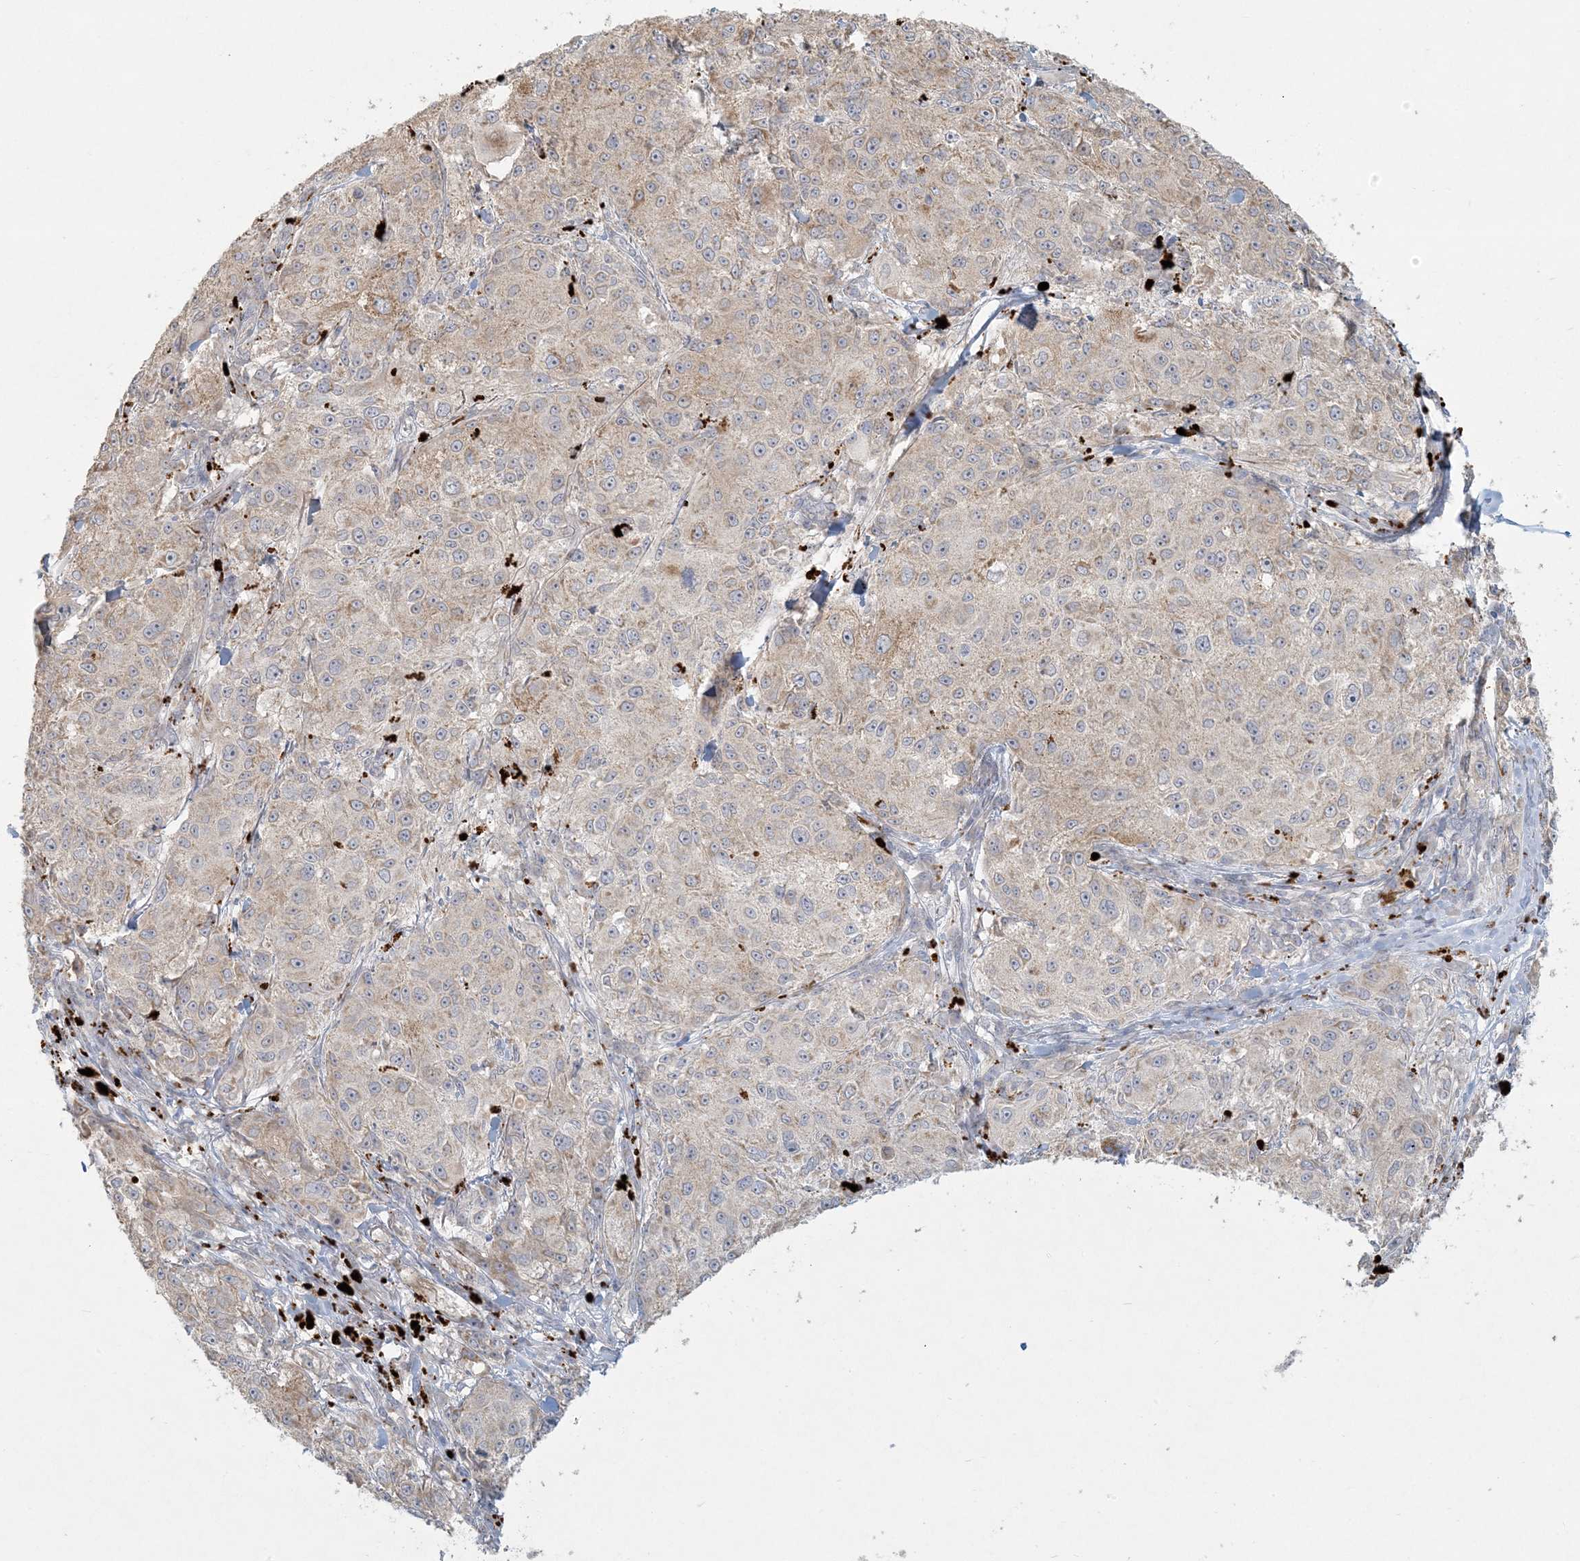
{"staining": {"intensity": "weak", "quantity": "<25%", "location": "cytoplasmic/membranous"}, "tissue": "melanoma", "cell_type": "Tumor cells", "image_type": "cancer", "snomed": [{"axis": "morphology", "description": "Necrosis, NOS"}, {"axis": "morphology", "description": "Malignant melanoma, NOS"}, {"axis": "topography", "description": "Skin"}], "caption": "IHC micrograph of human melanoma stained for a protein (brown), which reveals no positivity in tumor cells.", "gene": "MCAT", "patient": {"sex": "female", "age": 87}}